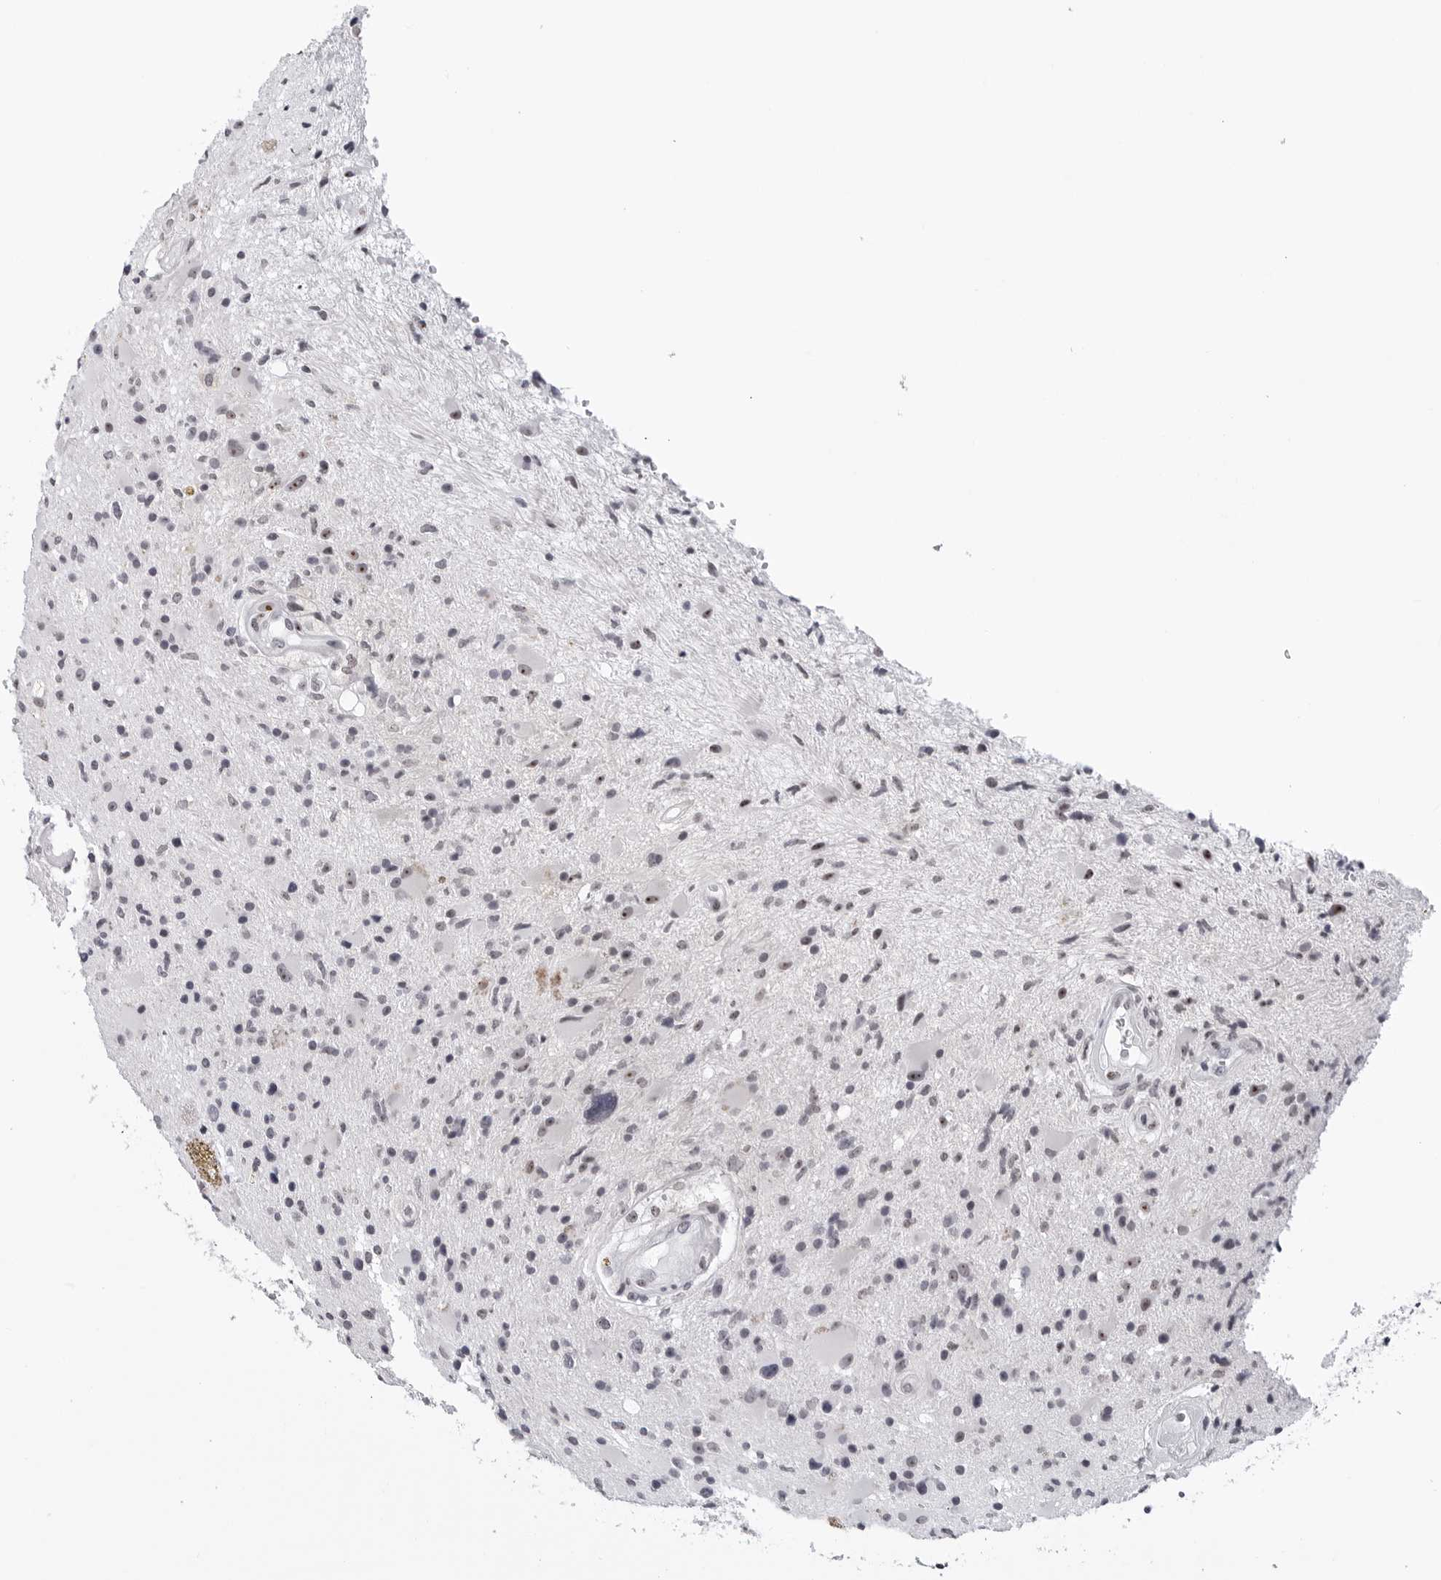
{"staining": {"intensity": "negative", "quantity": "none", "location": "none"}, "tissue": "glioma", "cell_type": "Tumor cells", "image_type": "cancer", "snomed": [{"axis": "morphology", "description": "Glioma, malignant, High grade"}, {"axis": "topography", "description": "Brain"}], "caption": "Micrograph shows no protein staining in tumor cells of high-grade glioma (malignant) tissue.", "gene": "GNL2", "patient": {"sex": "male", "age": 33}}